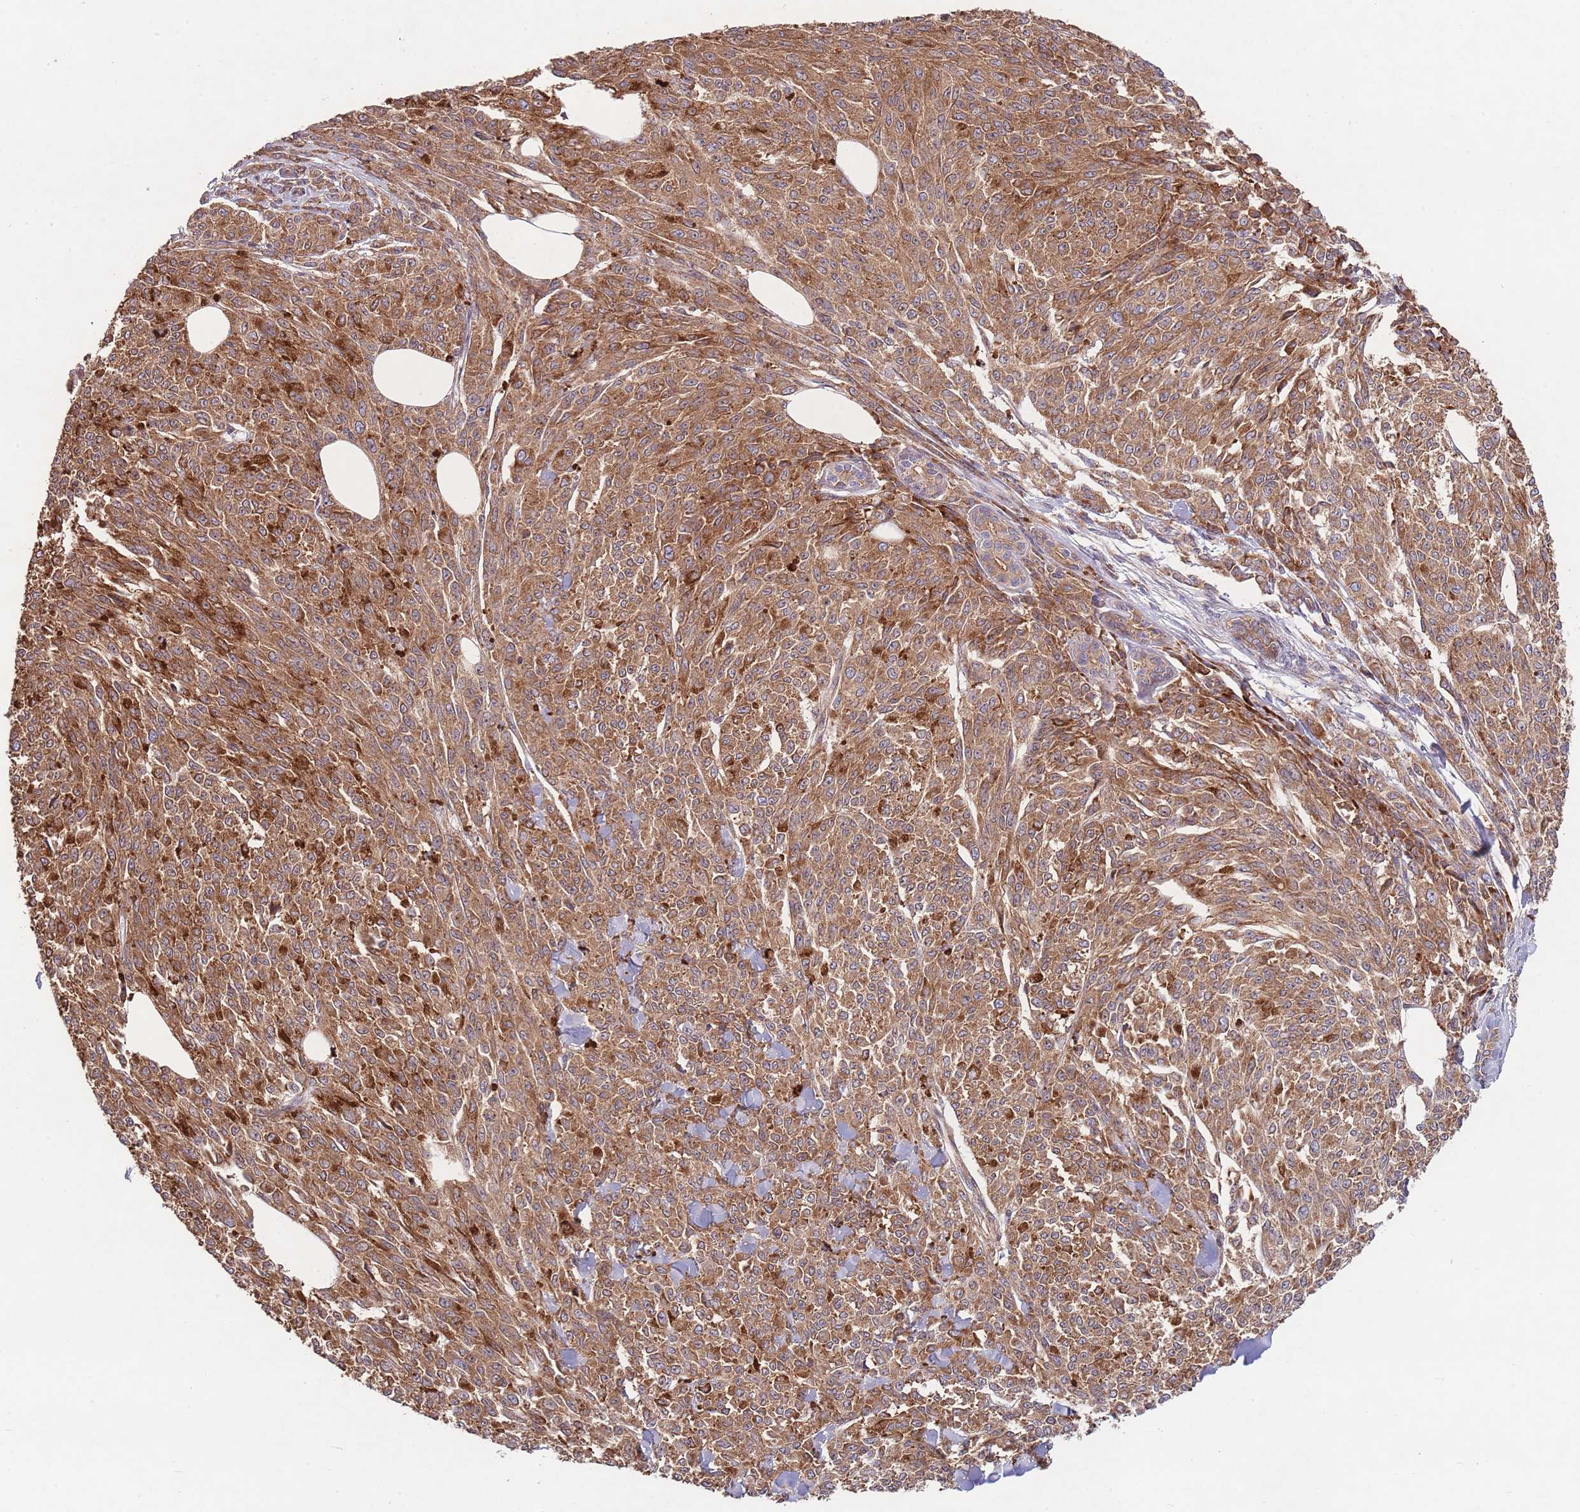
{"staining": {"intensity": "moderate", "quantity": ">75%", "location": "cytoplasmic/membranous"}, "tissue": "melanoma", "cell_type": "Tumor cells", "image_type": "cancer", "snomed": [{"axis": "morphology", "description": "Malignant melanoma, NOS"}, {"axis": "topography", "description": "Skin"}], "caption": "This is an image of IHC staining of malignant melanoma, which shows moderate expression in the cytoplasmic/membranous of tumor cells.", "gene": "RNF19B", "patient": {"sex": "female", "age": 52}}